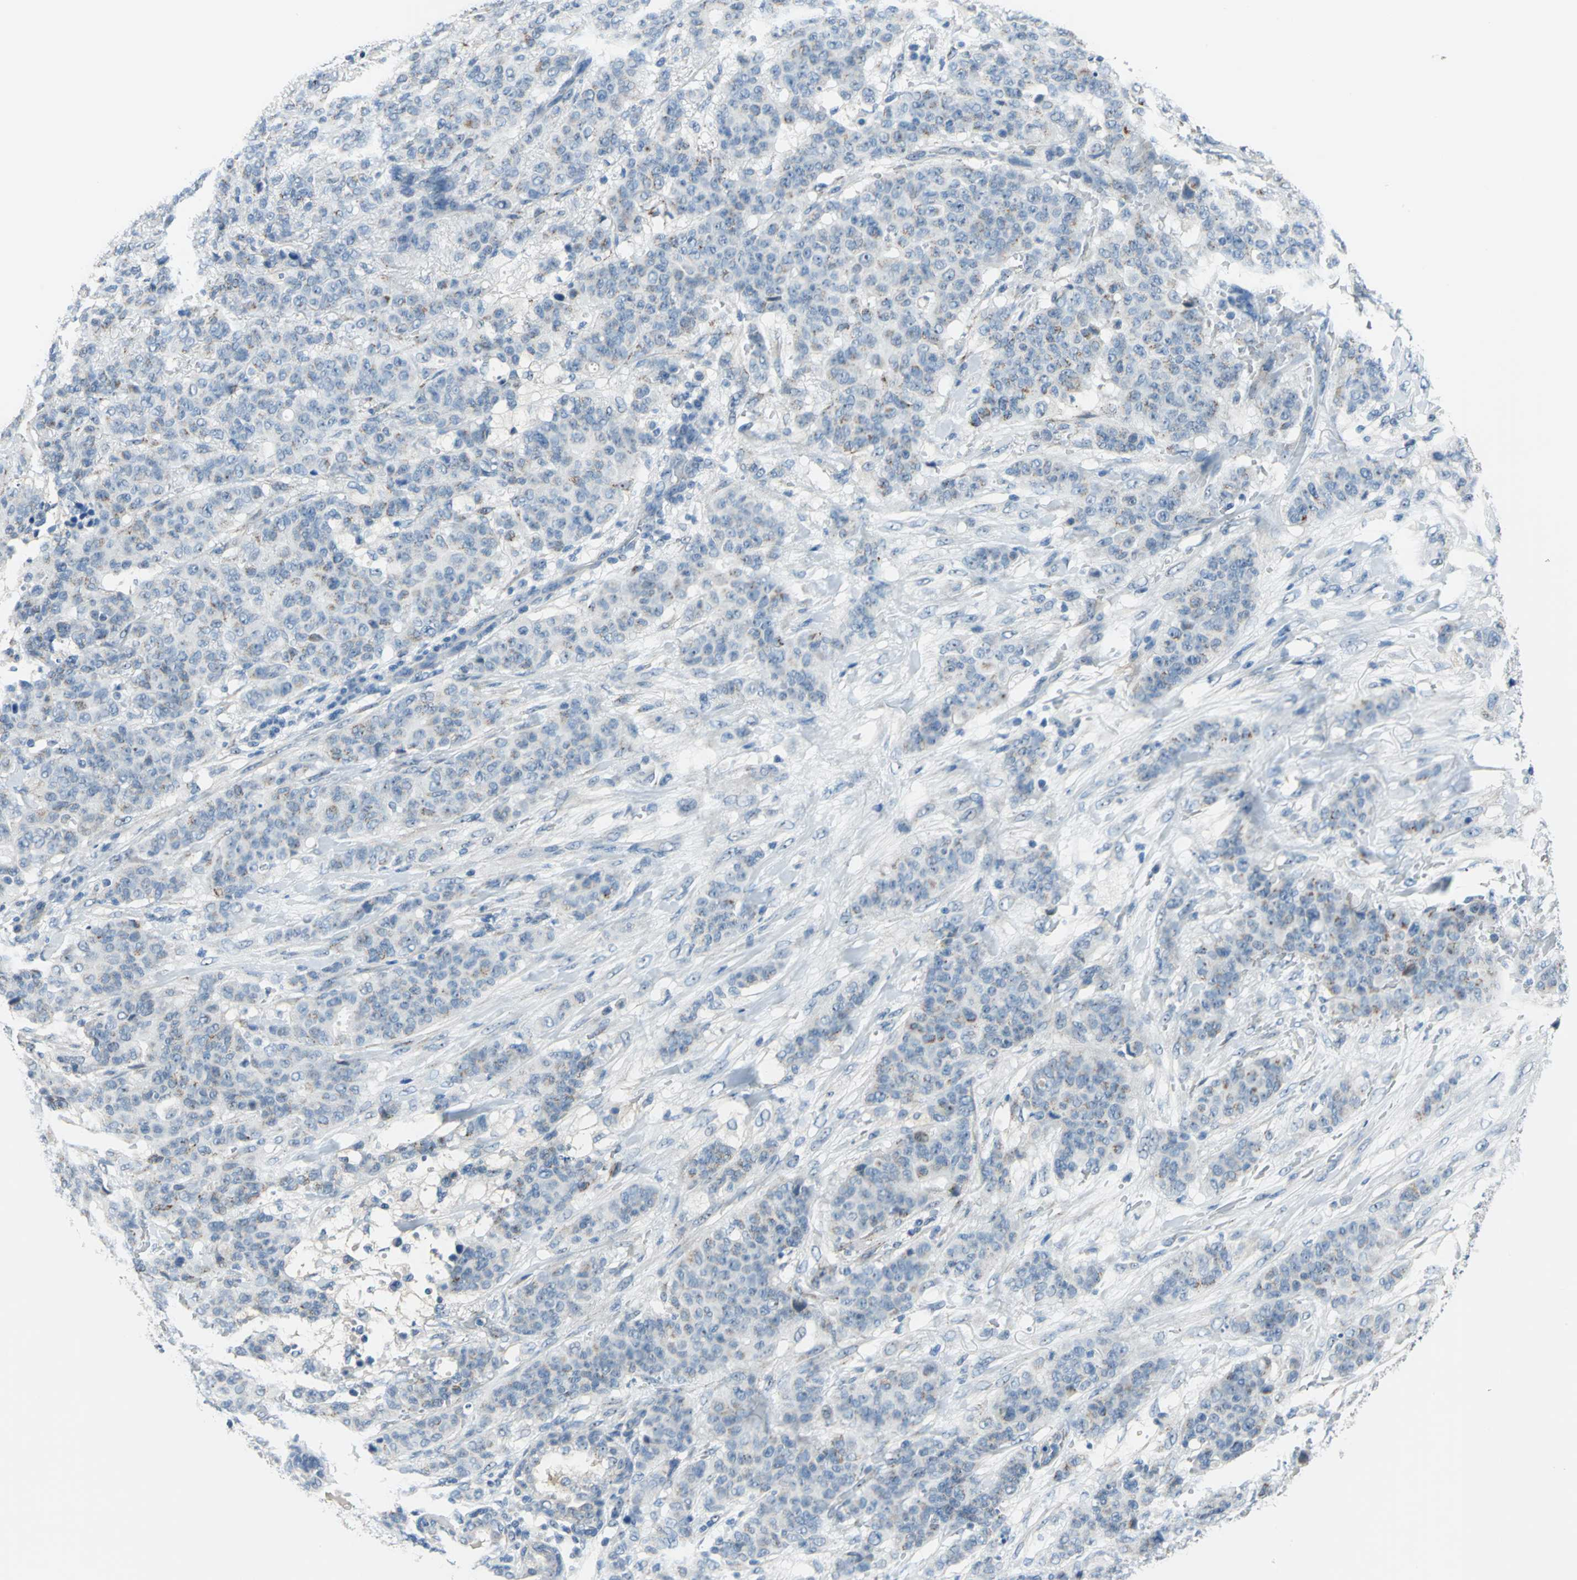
{"staining": {"intensity": "weak", "quantity": "<25%", "location": "cytoplasmic/membranous"}, "tissue": "breast cancer", "cell_type": "Tumor cells", "image_type": "cancer", "snomed": [{"axis": "morphology", "description": "Duct carcinoma"}, {"axis": "topography", "description": "Breast"}], "caption": "Immunohistochemical staining of breast intraductal carcinoma demonstrates no significant staining in tumor cells.", "gene": "MUC4", "patient": {"sex": "female", "age": 40}}